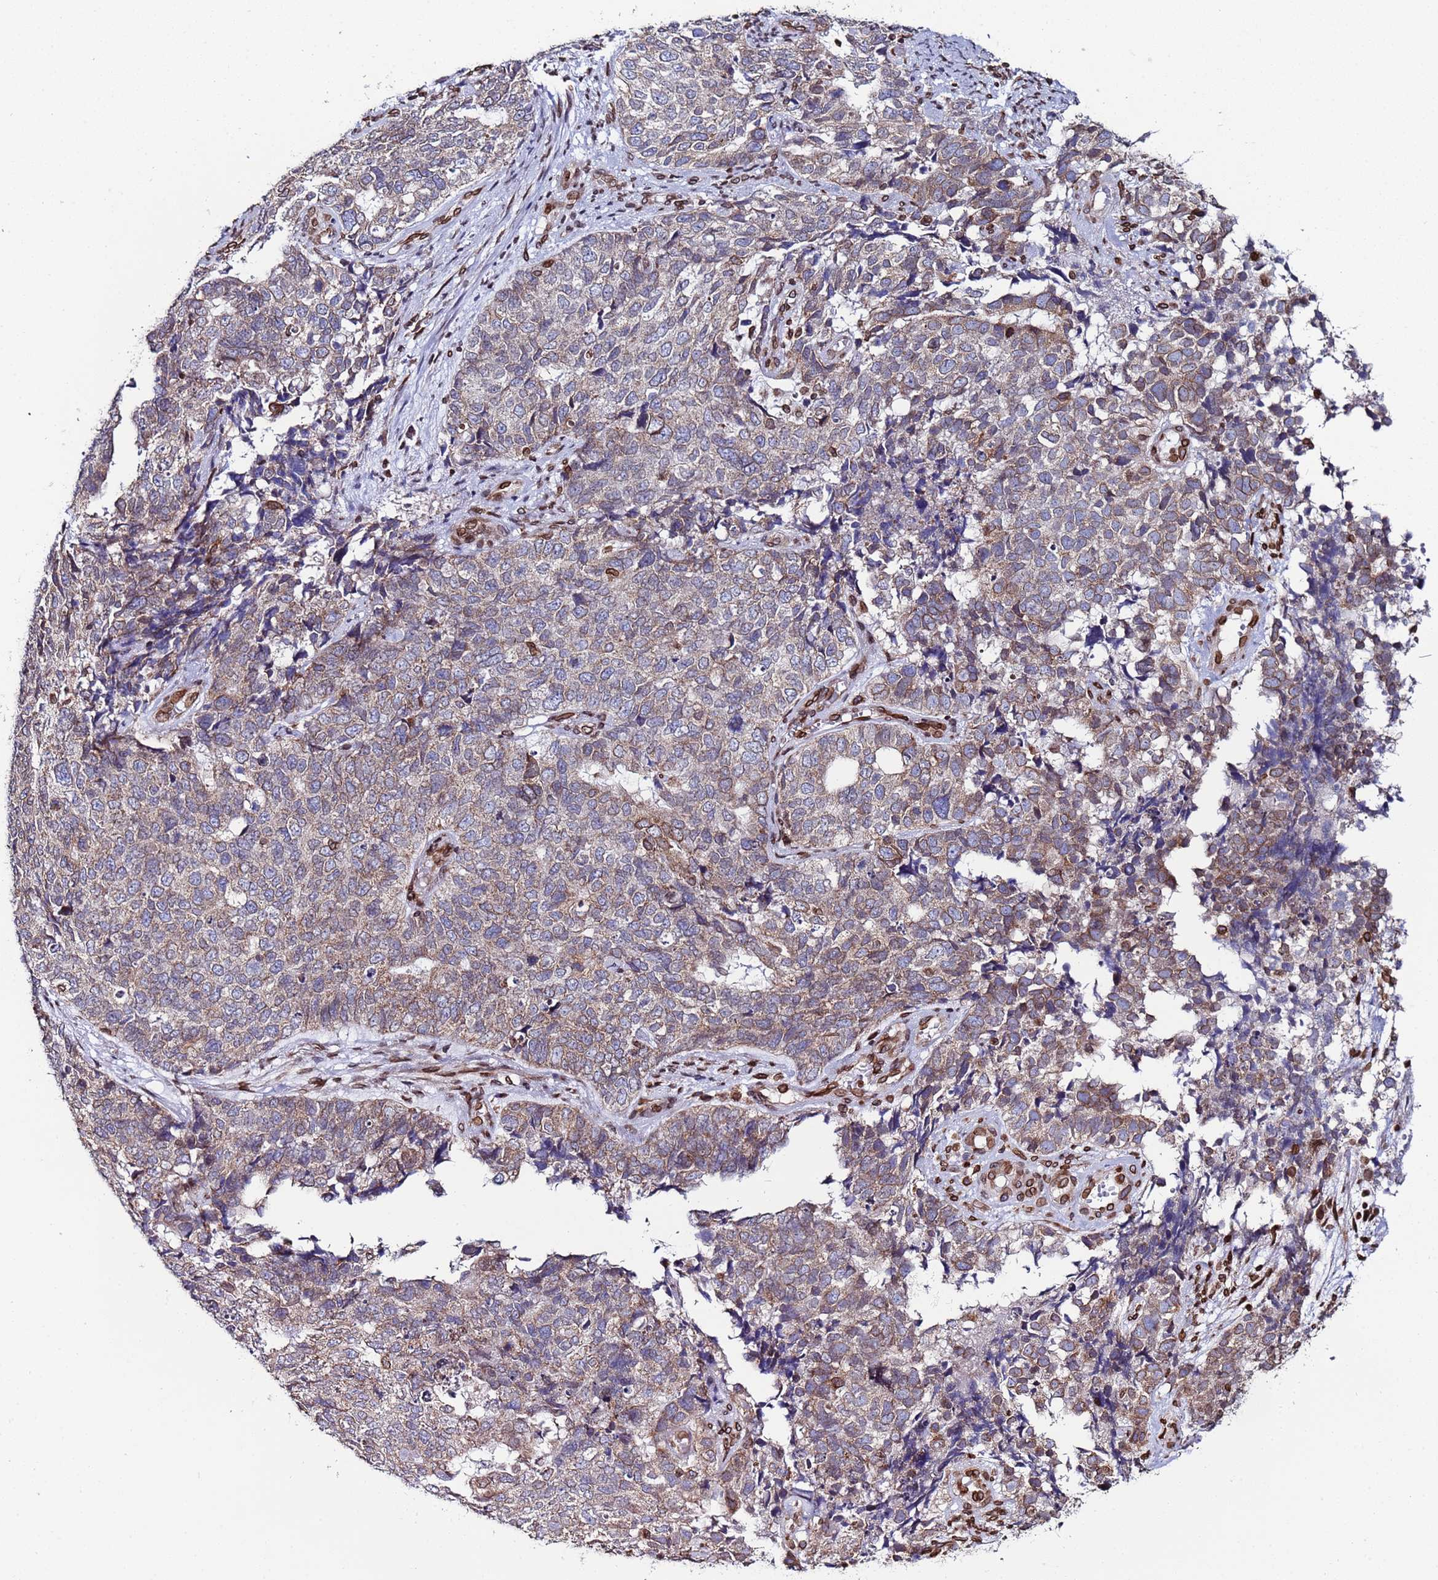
{"staining": {"intensity": "weak", "quantity": "25%-75%", "location": "cytoplasmic/membranous"}, "tissue": "cervical cancer", "cell_type": "Tumor cells", "image_type": "cancer", "snomed": [{"axis": "morphology", "description": "Squamous cell carcinoma, NOS"}, {"axis": "topography", "description": "Cervix"}], "caption": "This is an image of immunohistochemistry staining of cervical squamous cell carcinoma, which shows weak positivity in the cytoplasmic/membranous of tumor cells.", "gene": "TOR1AIP1", "patient": {"sex": "female", "age": 63}}